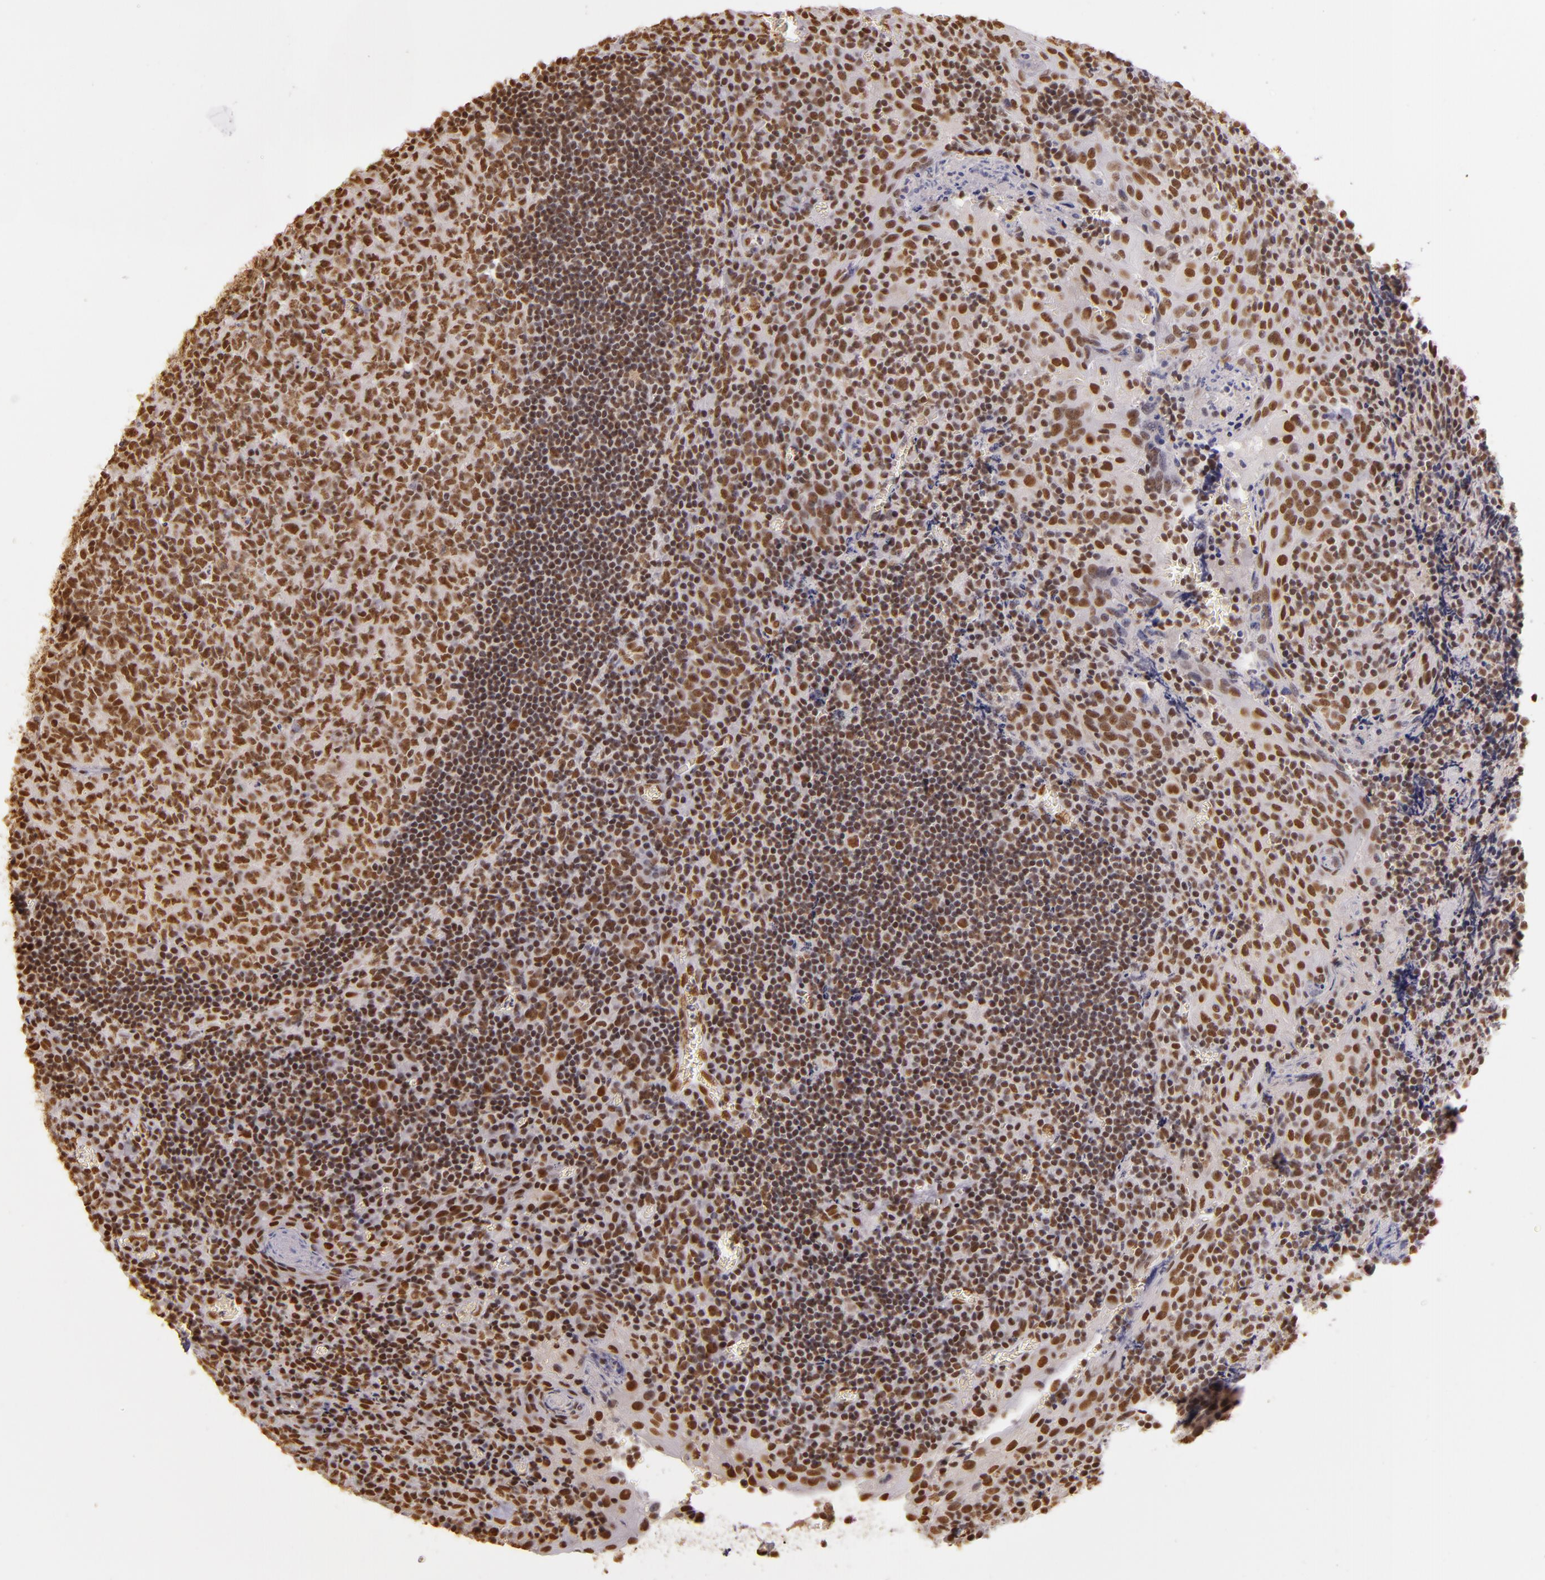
{"staining": {"intensity": "moderate", "quantity": ">75%", "location": "nuclear"}, "tissue": "tonsil", "cell_type": "Germinal center cells", "image_type": "normal", "snomed": [{"axis": "morphology", "description": "Normal tissue, NOS"}, {"axis": "topography", "description": "Tonsil"}], "caption": "The micrograph exhibits a brown stain indicating the presence of a protein in the nuclear of germinal center cells in tonsil.", "gene": "PAPOLA", "patient": {"sex": "male", "age": 20}}